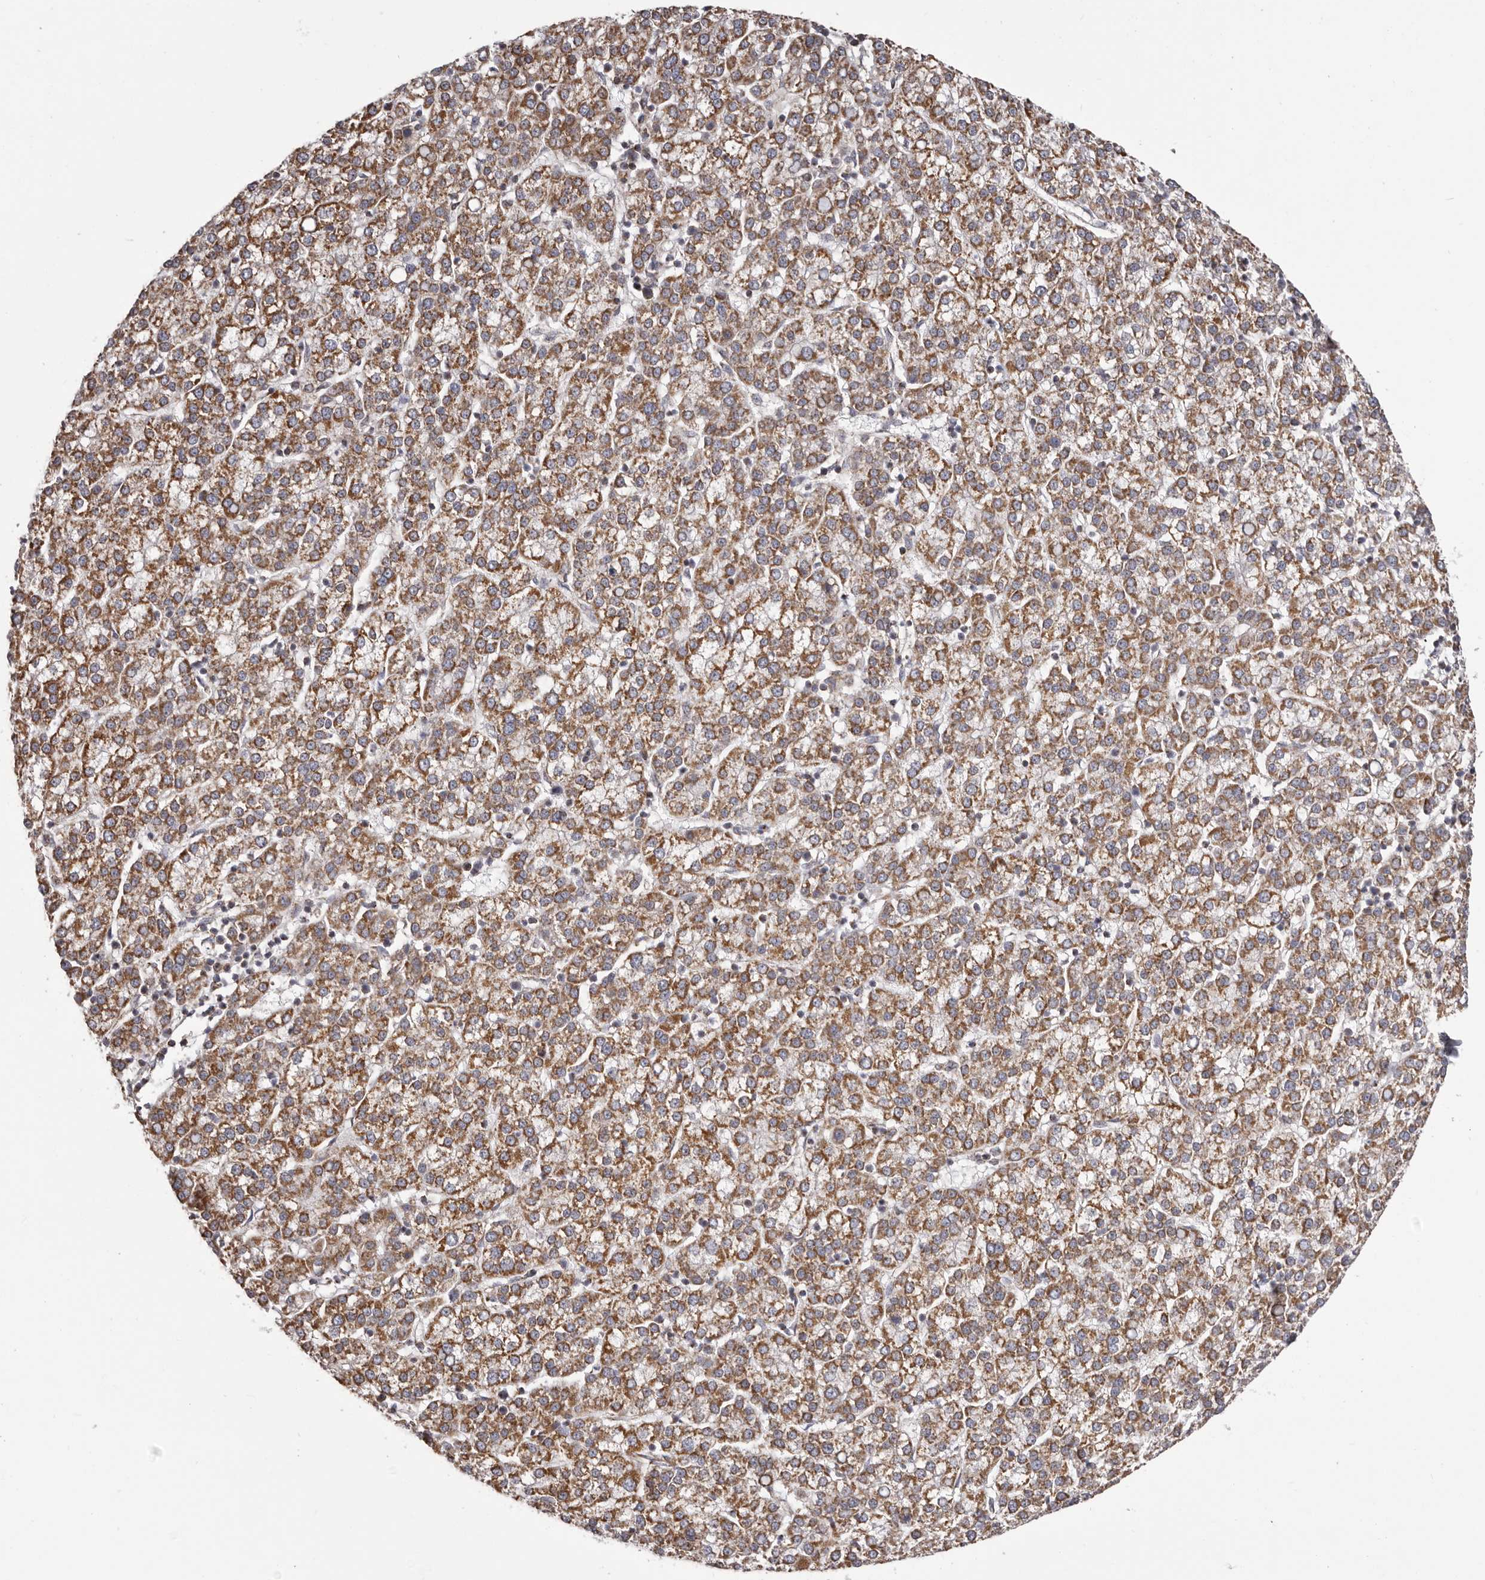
{"staining": {"intensity": "strong", "quantity": ">75%", "location": "cytoplasmic/membranous"}, "tissue": "liver cancer", "cell_type": "Tumor cells", "image_type": "cancer", "snomed": [{"axis": "morphology", "description": "Carcinoma, Hepatocellular, NOS"}, {"axis": "topography", "description": "Liver"}], "caption": "The immunohistochemical stain highlights strong cytoplasmic/membranous expression in tumor cells of liver cancer tissue. The staining was performed using DAB to visualize the protein expression in brown, while the nuclei were stained in blue with hematoxylin (Magnification: 20x).", "gene": "CHRM2", "patient": {"sex": "female", "age": 58}}